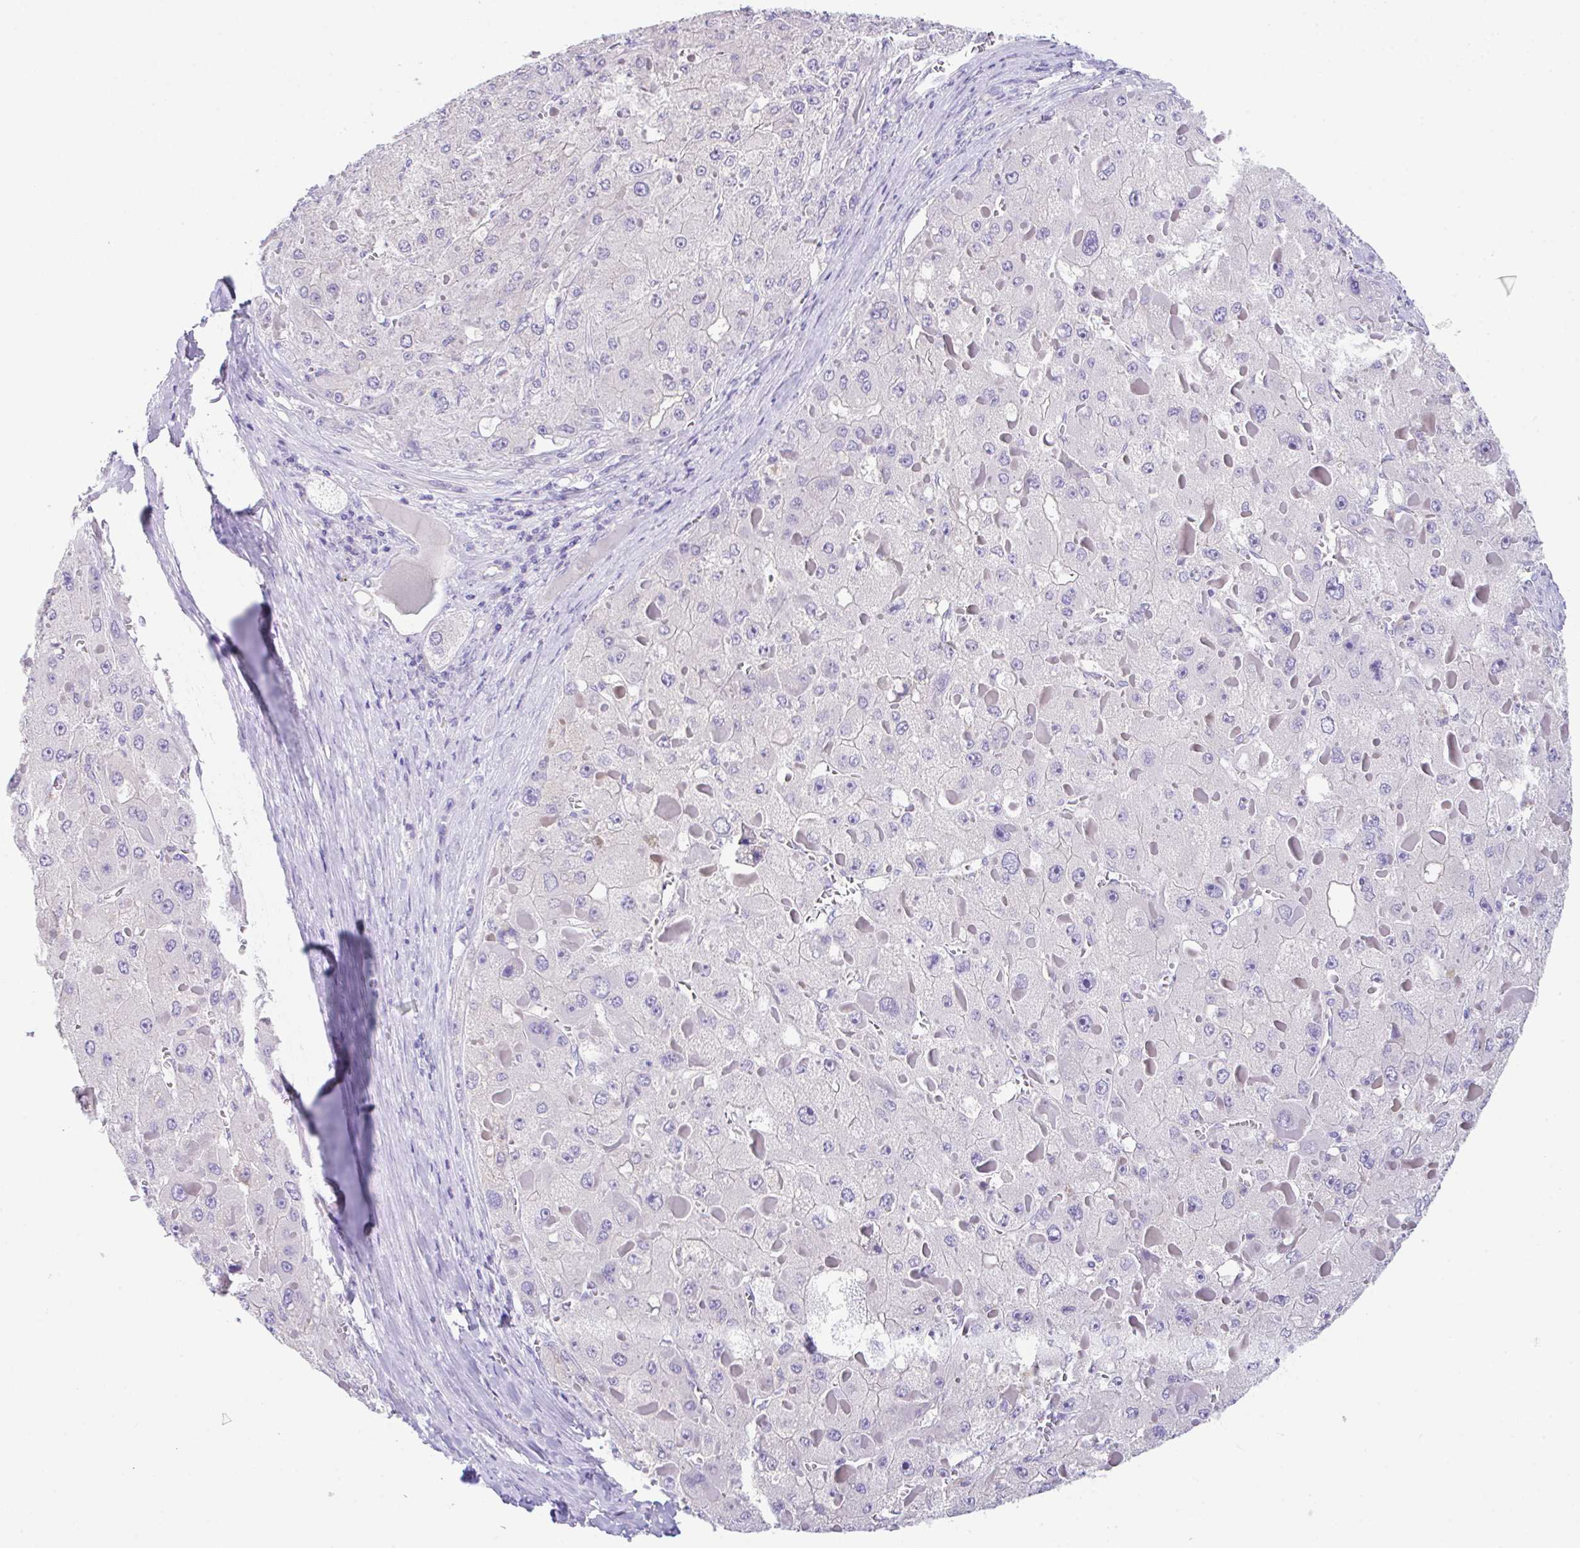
{"staining": {"intensity": "negative", "quantity": "none", "location": "none"}, "tissue": "liver cancer", "cell_type": "Tumor cells", "image_type": "cancer", "snomed": [{"axis": "morphology", "description": "Carcinoma, Hepatocellular, NOS"}, {"axis": "topography", "description": "Liver"}], "caption": "This is an immunohistochemistry (IHC) image of liver cancer (hepatocellular carcinoma). There is no expression in tumor cells.", "gene": "HACD4", "patient": {"sex": "female", "age": 73}}